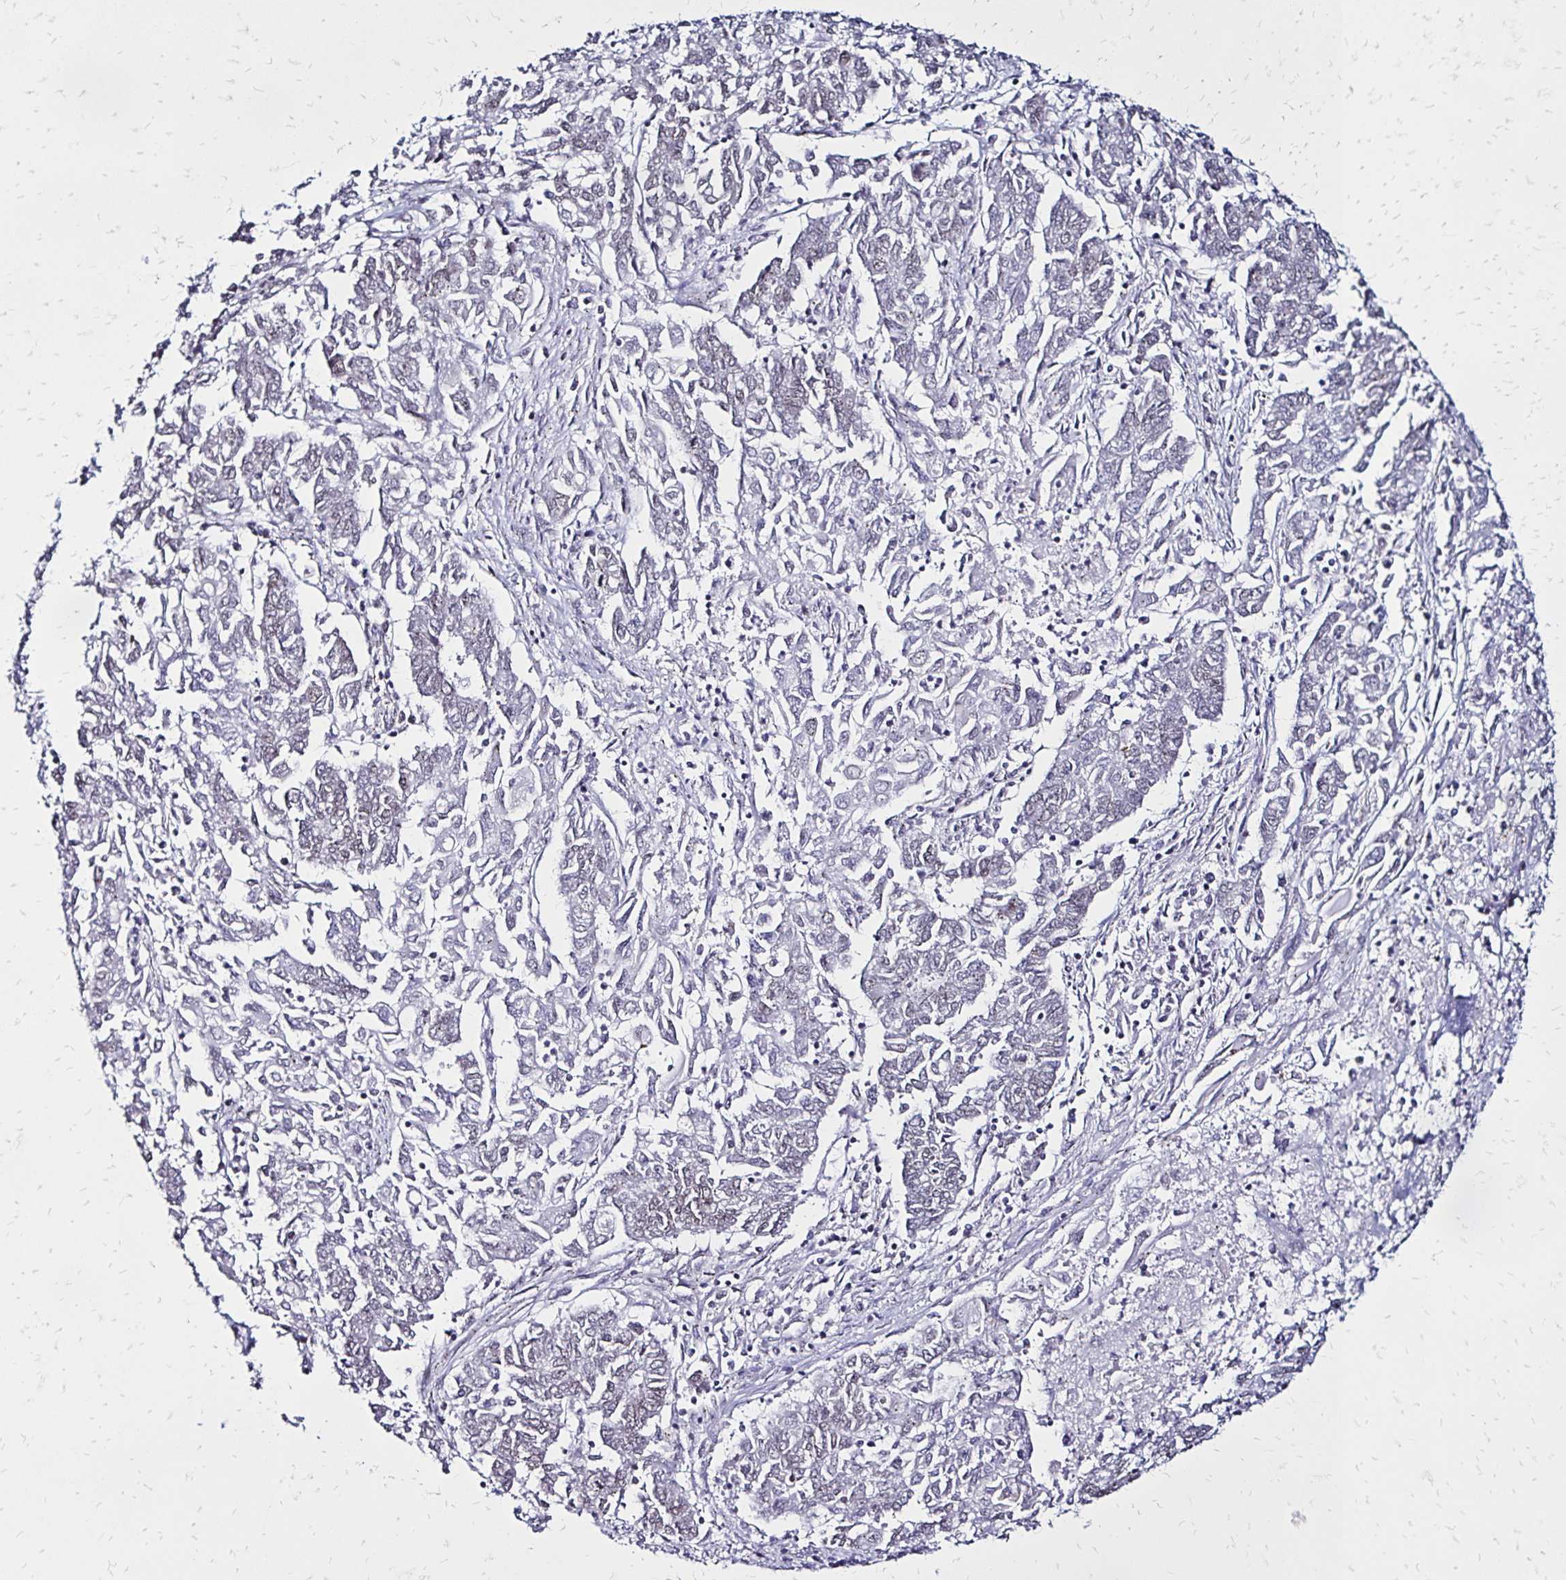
{"staining": {"intensity": "weak", "quantity": "<25%", "location": "nuclear"}, "tissue": "endometrial cancer", "cell_type": "Tumor cells", "image_type": "cancer", "snomed": [{"axis": "morphology", "description": "Adenocarcinoma, NOS"}, {"axis": "topography", "description": "Endometrium"}], "caption": "High power microscopy micrograph of an IHC histopathology image of endometrial cancer, revealing no significant expression in tumor cells.", "gene": "TOB1", "patient": {"sex": "female", "age": 54}}